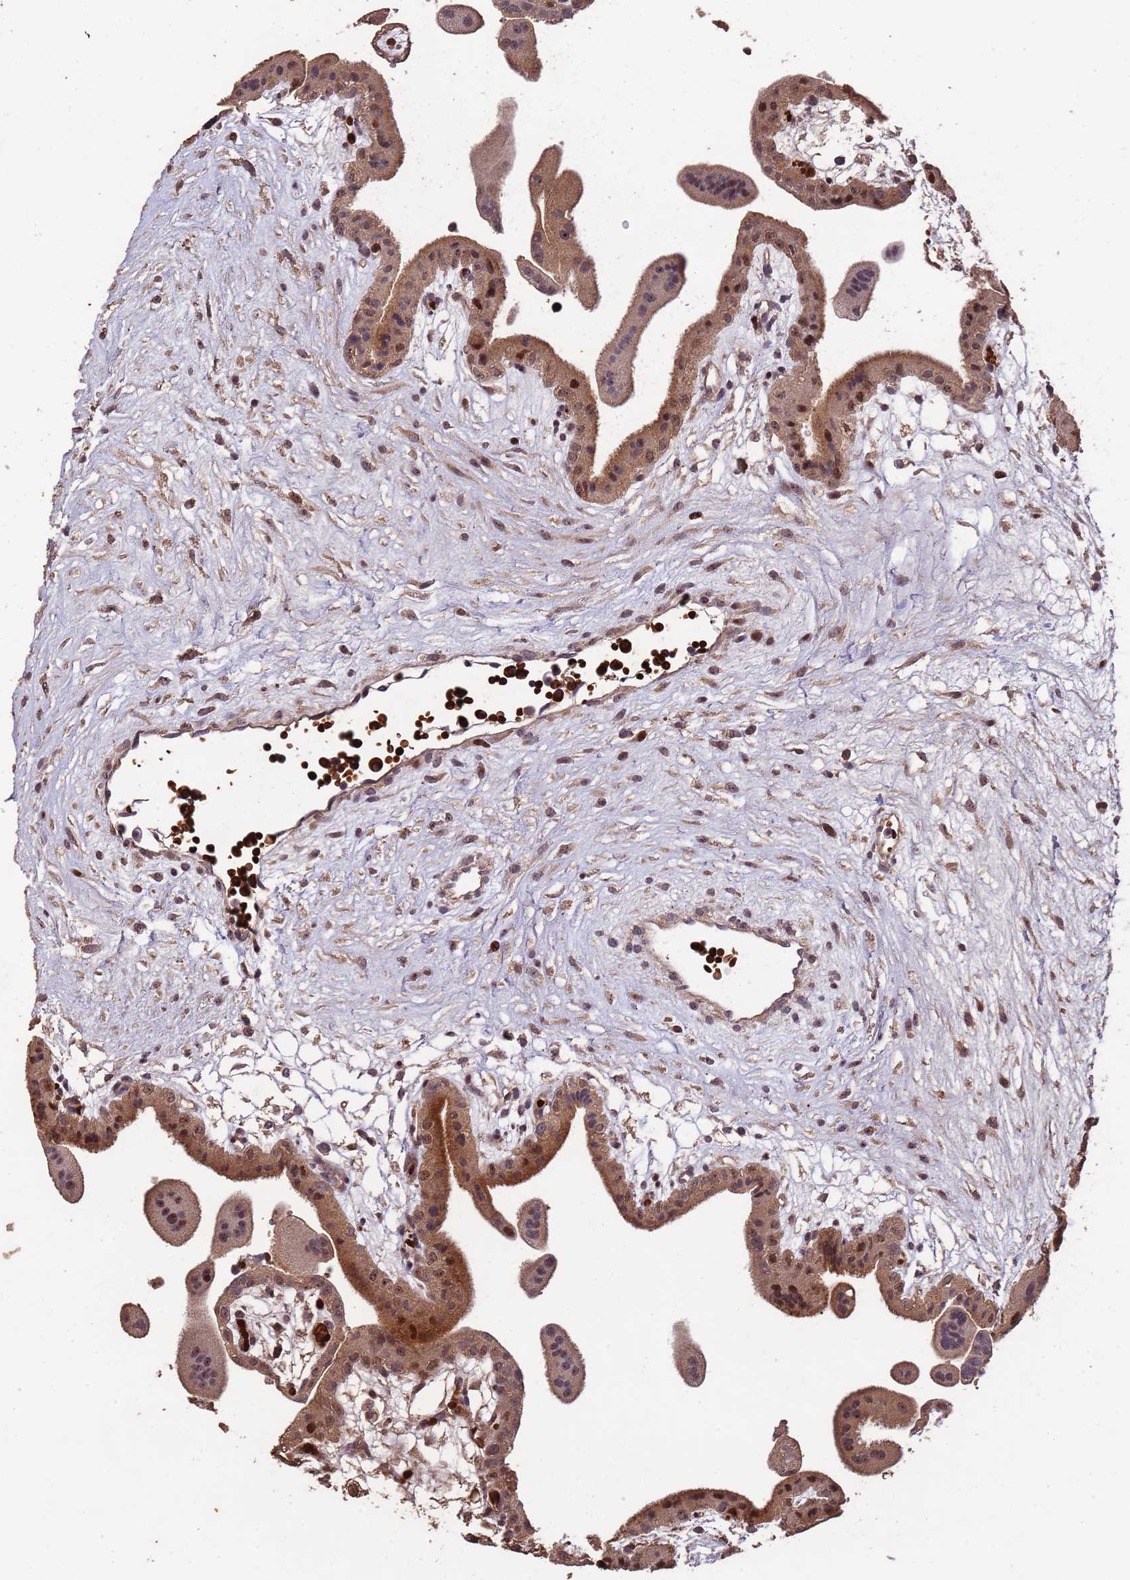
{"staining": {"intensity": "moderate", "quantity": "25%-75%", "location": "cytoplasmic/membranous,nuclear"}, "tissue": "placenta", "cell_type": "Trophoblastic cells", "image_type": "normal", "snomed": [{"axis": "morphology", "description": "Normal tissue, NOS"}, {"axis": "topography", "description": "Placenta"}], "caption": "Immunohistochemical staining of normal human placenta exhibits moderate cytoplasmic/membranous,nuclear protein expression in about 25%-75% of trophoblastic cells.", "gene": "CCDC184", "patient": {"sex": "female", "age": 18}}